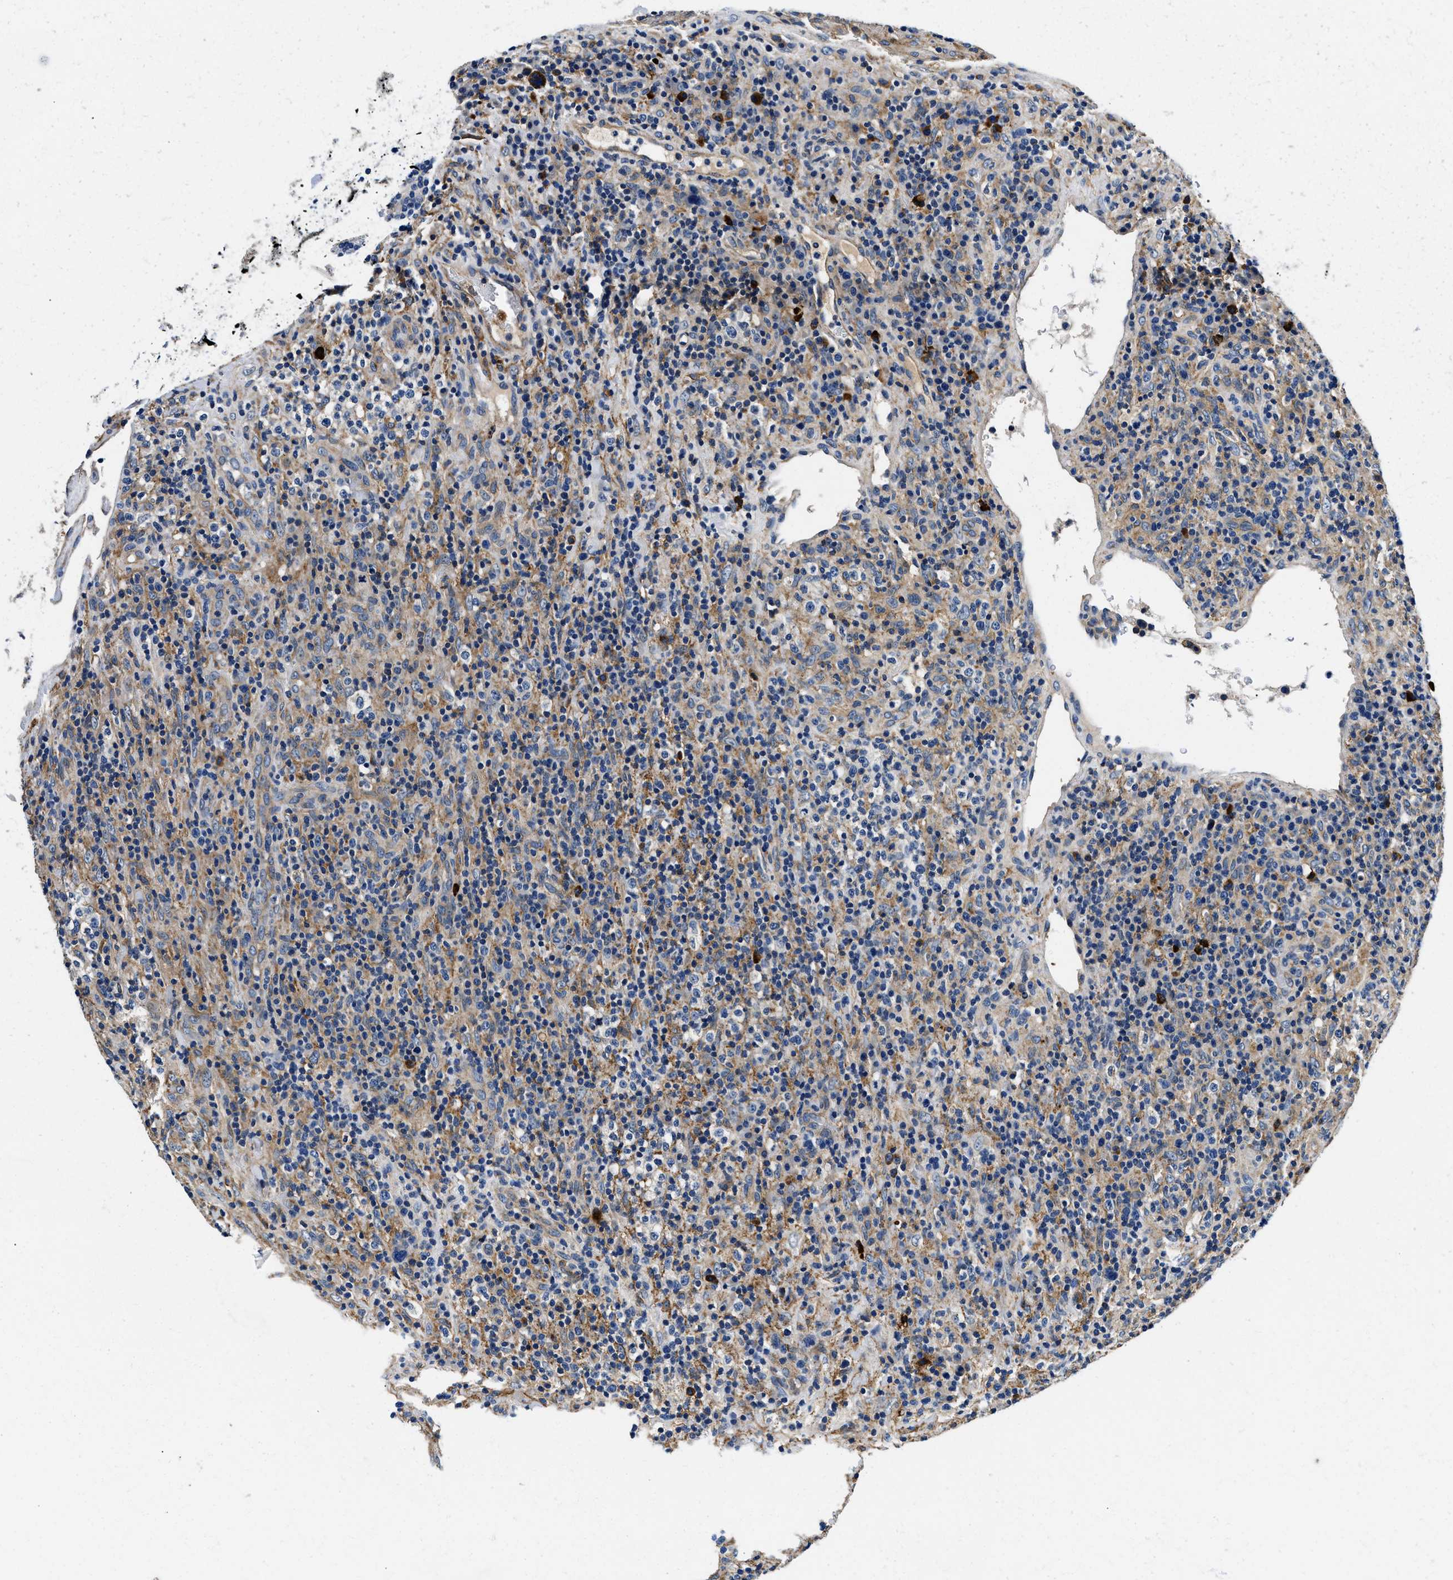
{"staining": {"intensity": "moderate", "quantity": "<25%", "location": "cytoplasmic/membranous"}, "tissue": "lymphoma", "cell_type": "Tumor cells", "image_type": "cancer", "snomed": [{"axis": "morphology", "description": "Malignant lymphoma, non-Hodgkin's type, High grade"}, {"axis": "topography", "description": "Lymph node"}], "caption": "High-magnification brightfield microscopy of lymphoma stained with DAB (3,3'-diaminobenzidine) (brown) and counterstained with hematoxylin (blue). tumor cells exhibit moderate cytoplasmic/membranous staining is present in approximately<25% of cells.", "gene": "ZFAND3", "patient": {"sex": "female", "age": 76}}